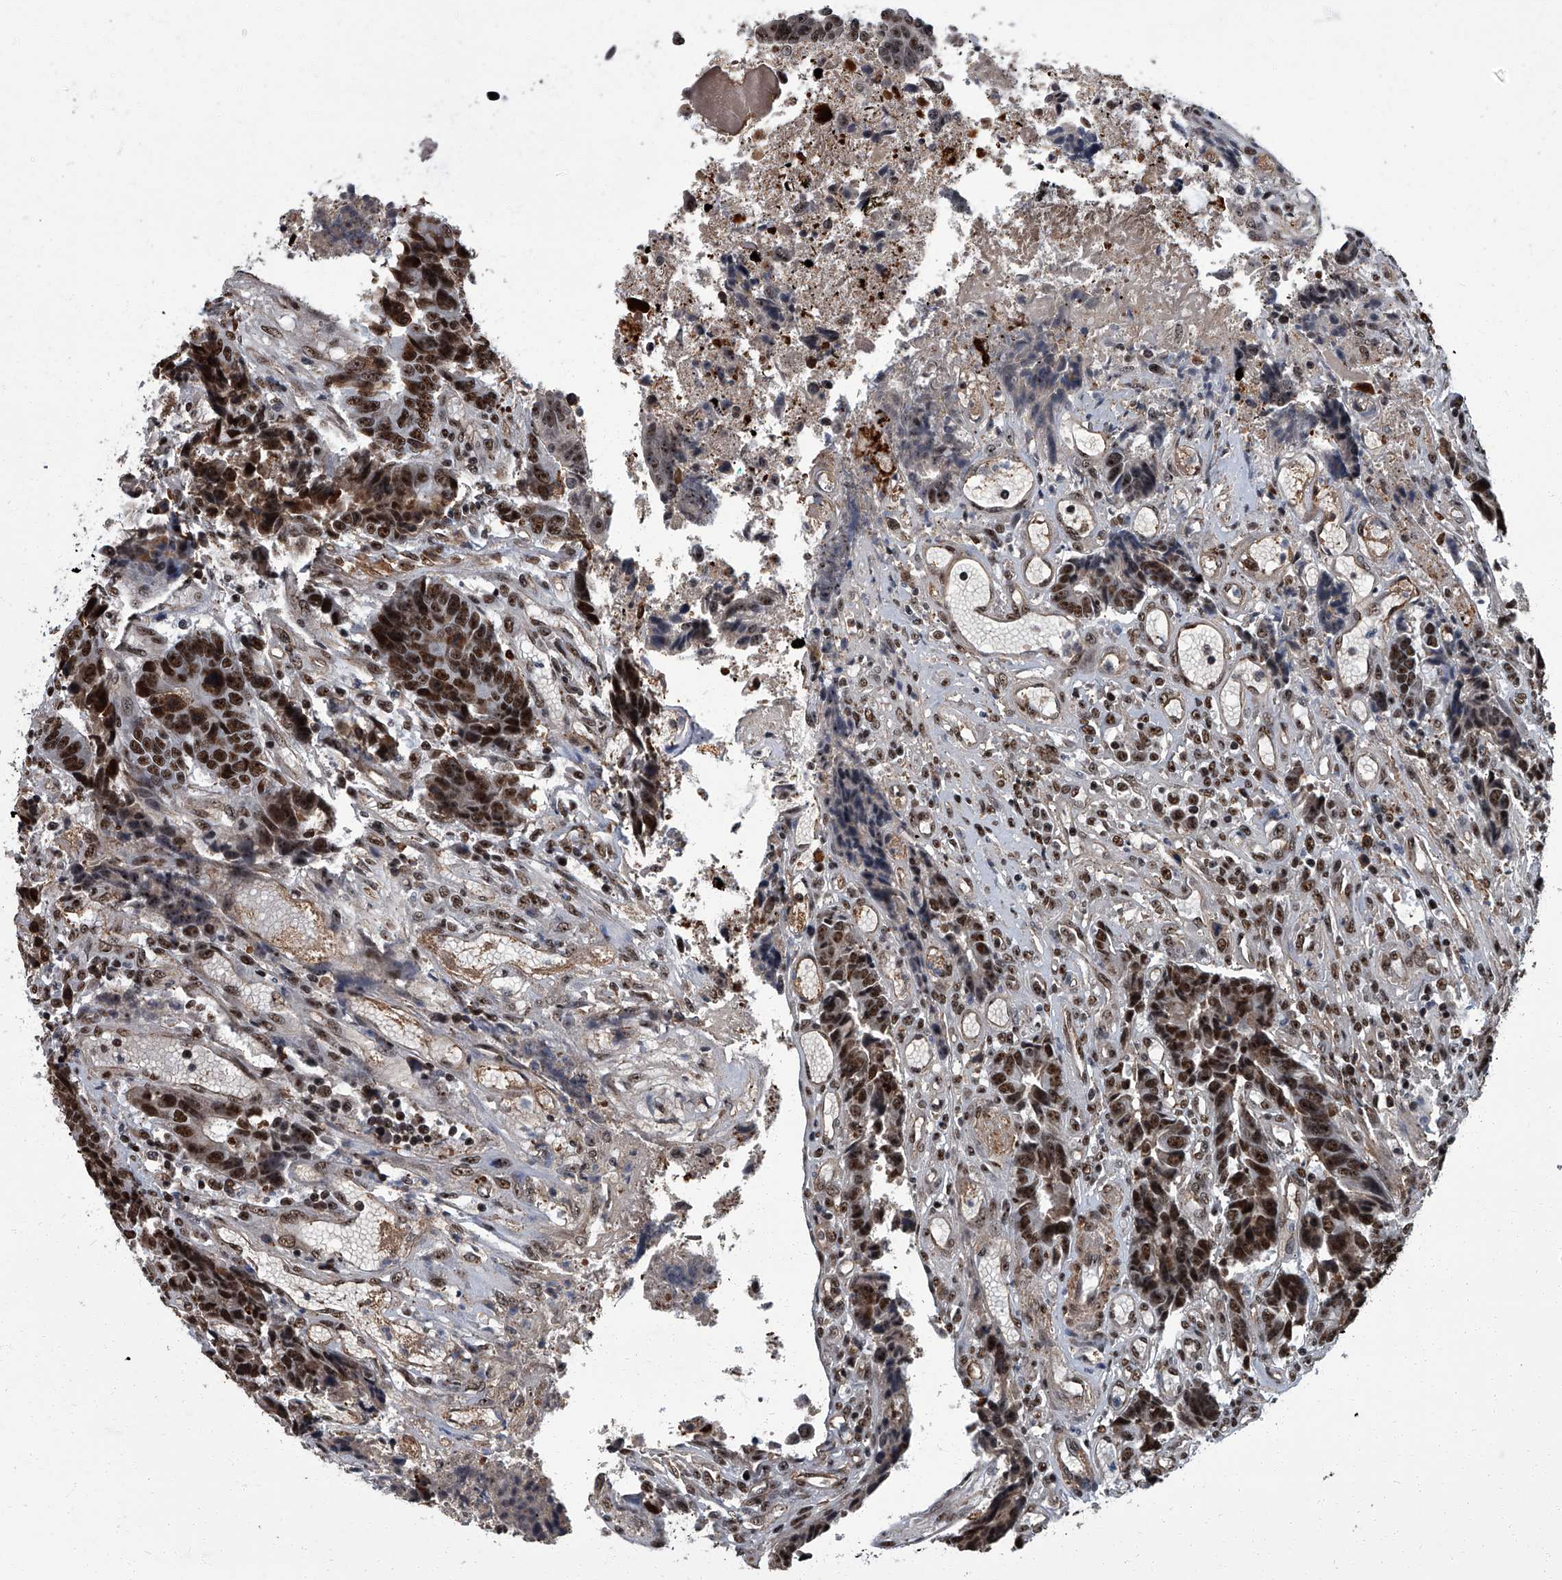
{"staining": {"intensity": "strong", "quantity": ">75%", "location": "nuclear"}, "tissue": "colorectal cancer", "cell_type": "Tumor cells", "image_type": "cancer", "snomed": [{"axis": "morphology", "description": "Adenocarcinoma, NOS"}, {"axis": "topography", "description": "Rectum"}], "caption": "Protein expression analysis of colorectal cancer (adenocarcinoma) reveals strong nuclear expression in approximately >75% of tumor cells. (Stains: DAB (3,3'-diaminobenzidine) in brown, nuclei in blue, Microscopy: brightfield microscopy at high magnification).", "gene": "ZNF518B", "patient": {"sex": "male", "age": 84}}